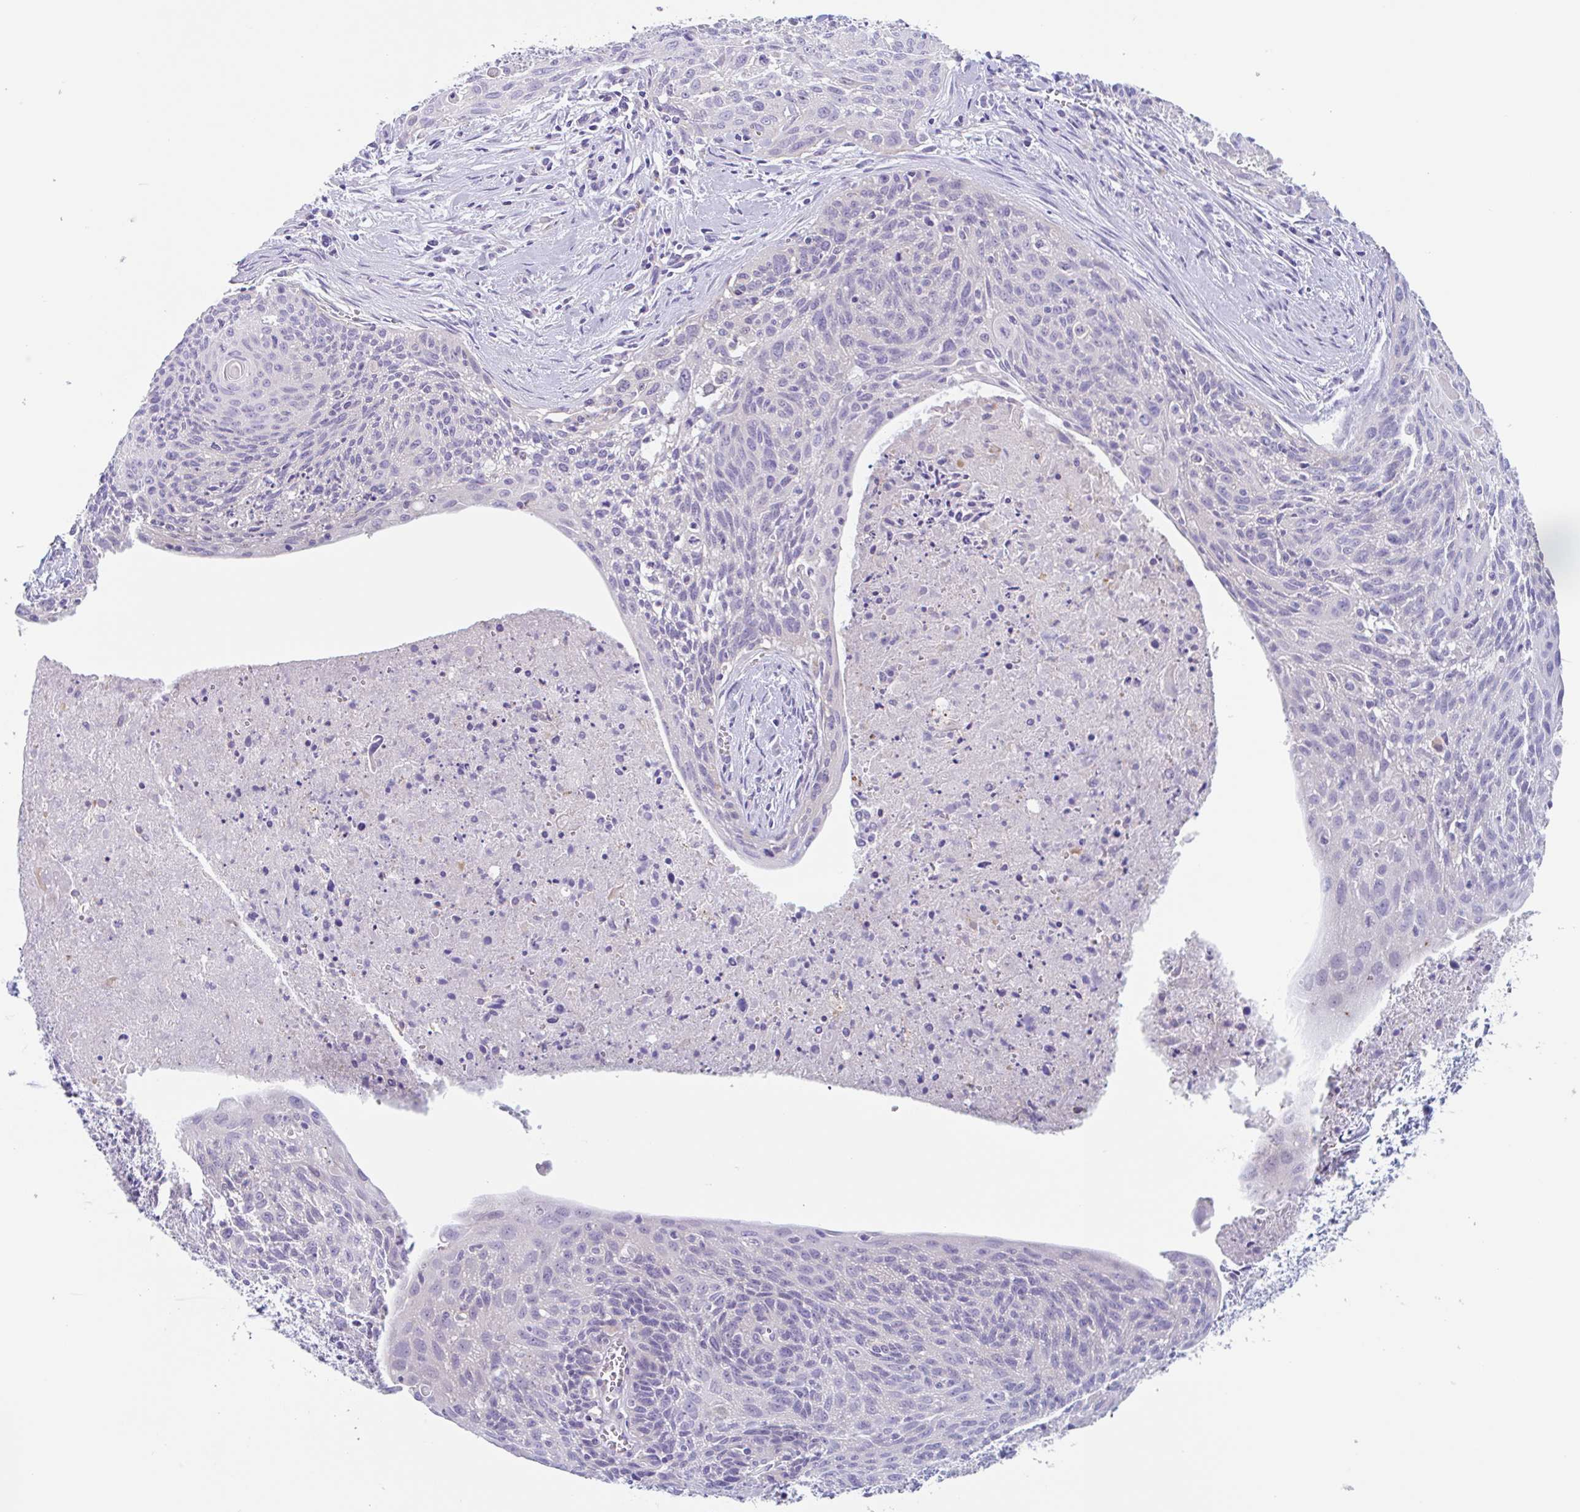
{"staining": {"intensity": "negative", "quantity": "none", "location": "none"}, "tissue": "cervical cancer", "cell_type": "Tumor cells", "image_type": "cancer", "snomed": [{"axis": "morphology", "description": "Squamous cell carcinoma, NOS"}, {"axis": "topography", "description": "Cervix"}], "caption": "DAB (3,3'-diaminobenzidine) immunohistochemical staining of human cervical cancer displays no significant staining in tumor cells.", "gene": "LENG9", "patient": {"sex": "female", "age": 55}}